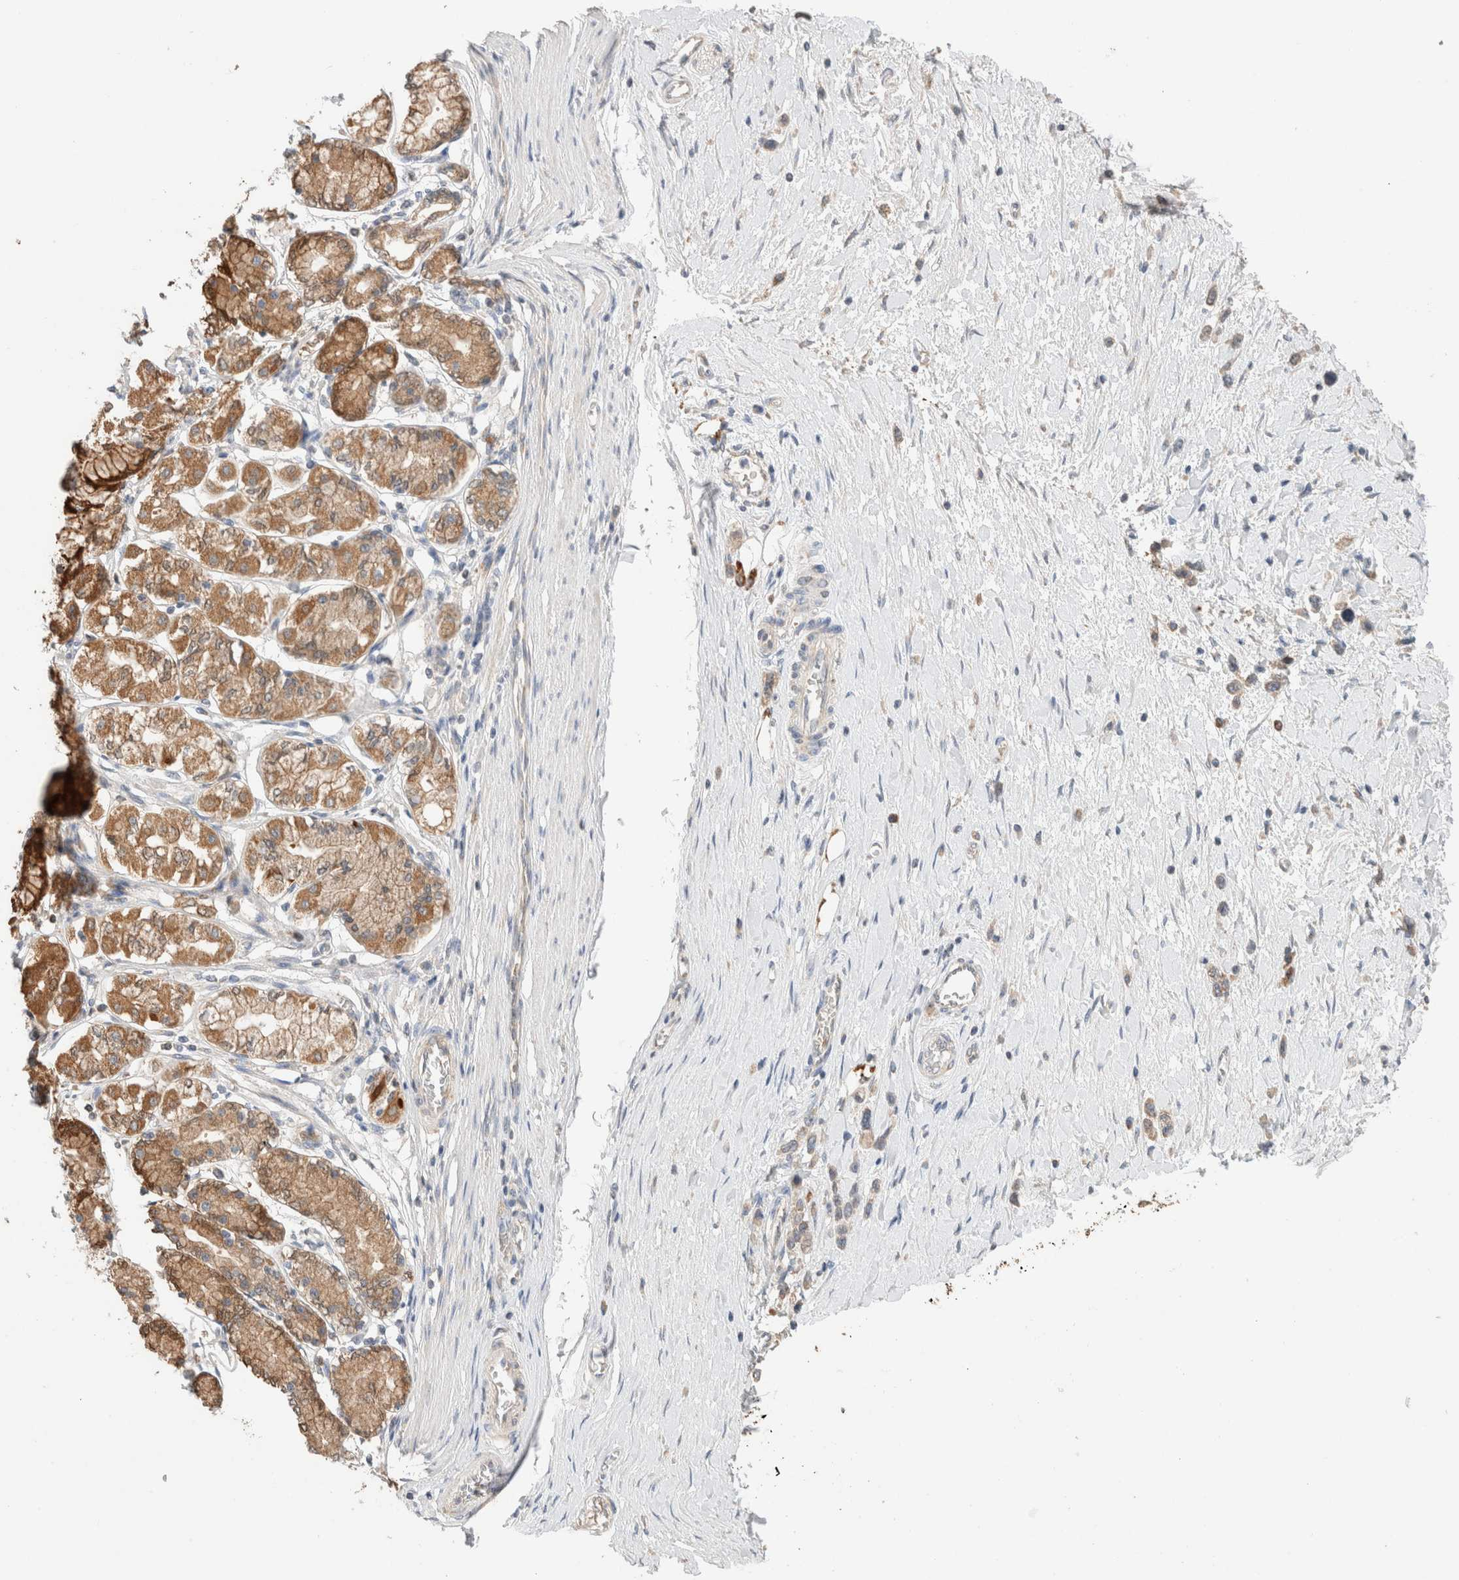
{"staining": {"intensity": "weak", "quantity": ">75%", "location": "cytoplasmic/membranous"}, "tissue": "stomach cancer", "cell_type": "Tumor cells", "image_type": "cancer", "snomed": [{"axis": "morphology", "description": "Adenocarcinoma, NOS"}, {"axis": "topography", "description": "Stomach"}], "caption": "This image exhibits immunohistochemistry (IHC) staining of stomach cancer (adenocarcinoma), with low weak cytoplasmic/membranous staining in about >75% of tumor cells.", "gene": "CA13", "patient": {"sex": "female", "age": 65}}